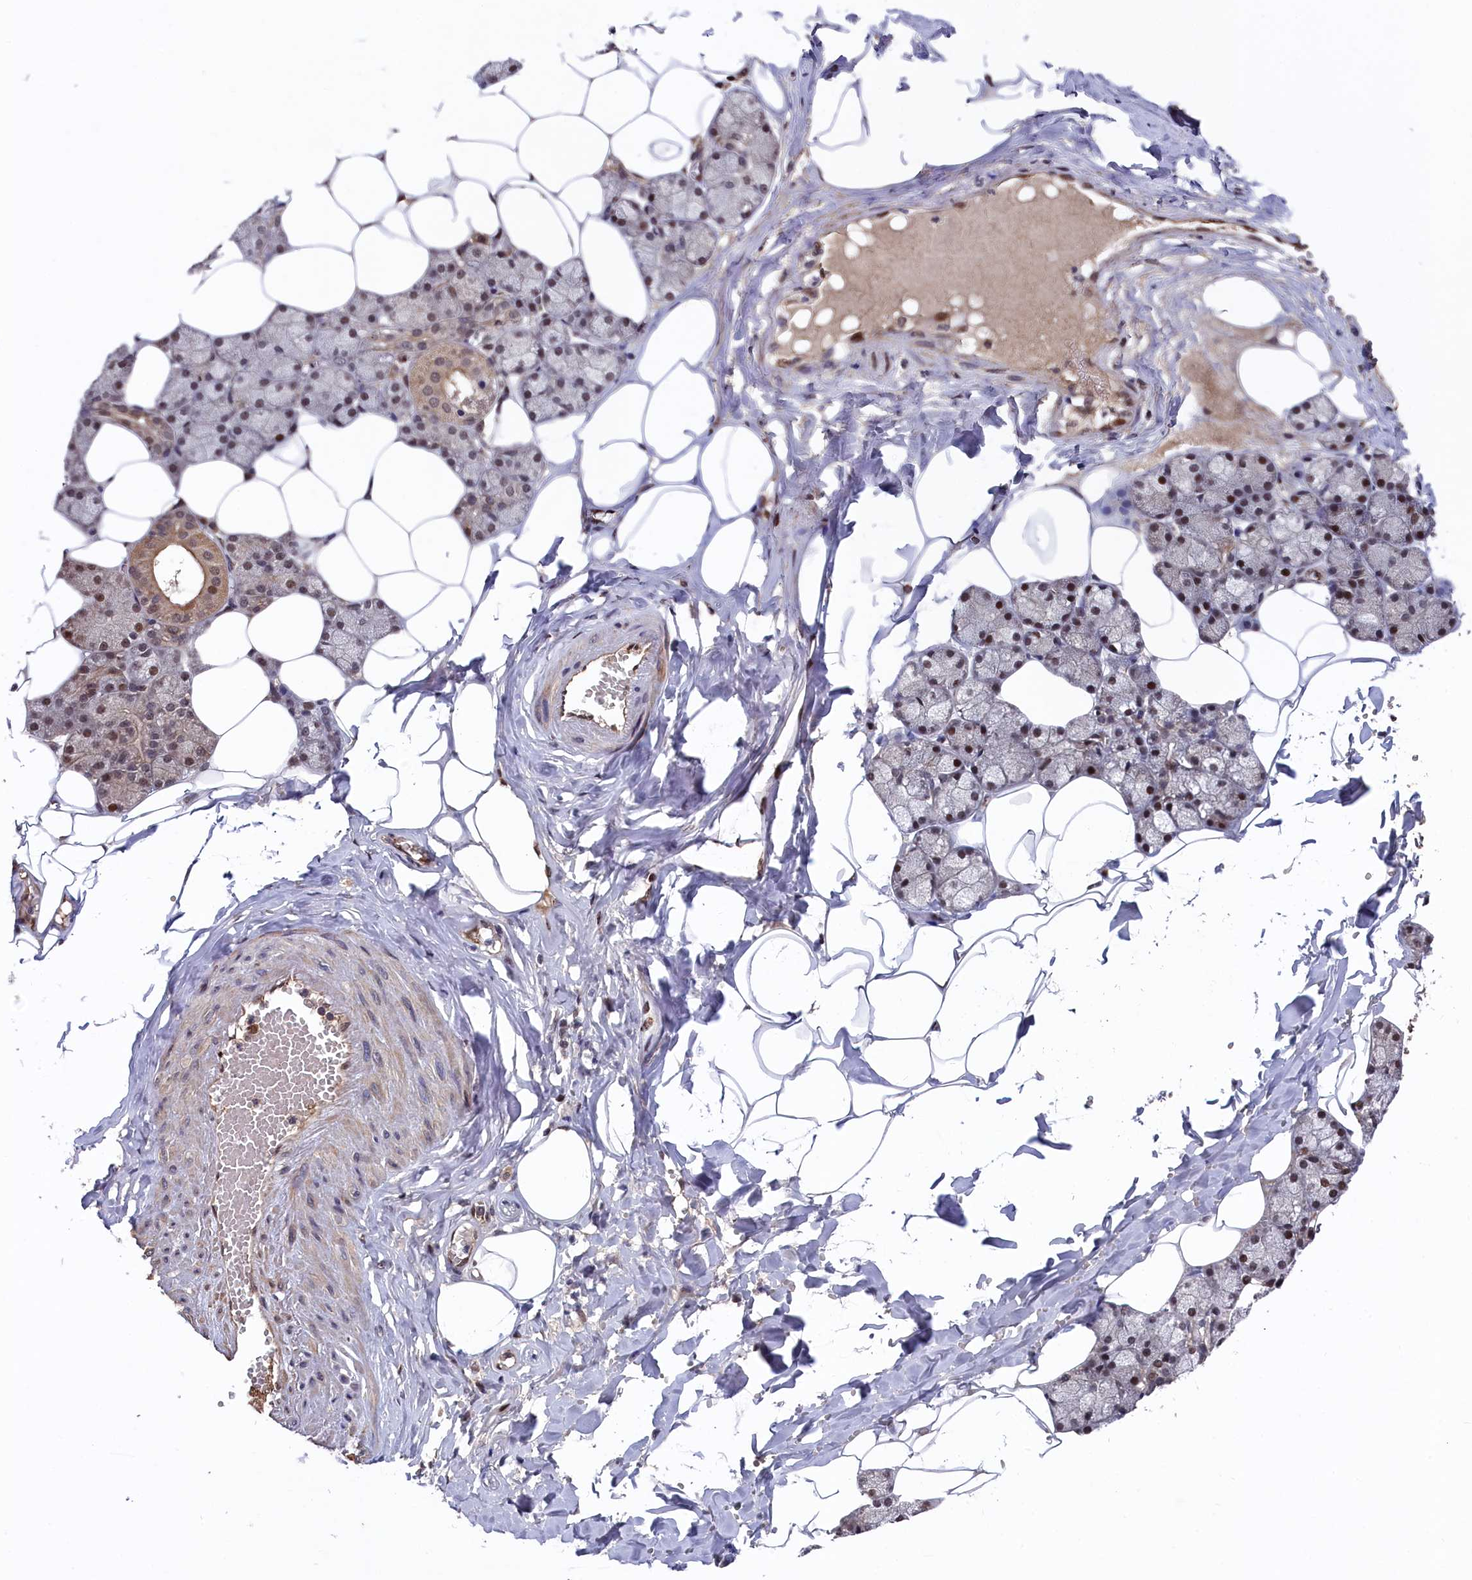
{"staining": {"intensity": "moderate", "quantity": ">75%", "location": "cytoplasmic/membranous,nuclear"}, "tissue": "salivary gland", "cell_type": "Glandular cells", "image_type": "normal", "snomed": [{"axis": "morphology", "description": "Normal tissue, NOS"}, {"axis": "topography", "description": "Salivary gland"}], "caption": "Approximately >75% of glandular cells in unremarkable human salivary gland exhibit moderate cytoplasmic/membranous,nuclear protein staining as visualized by brown immunohistochemical staining.", "gene": "CLPX", "patient": {"sex": "male", "age": 62}}